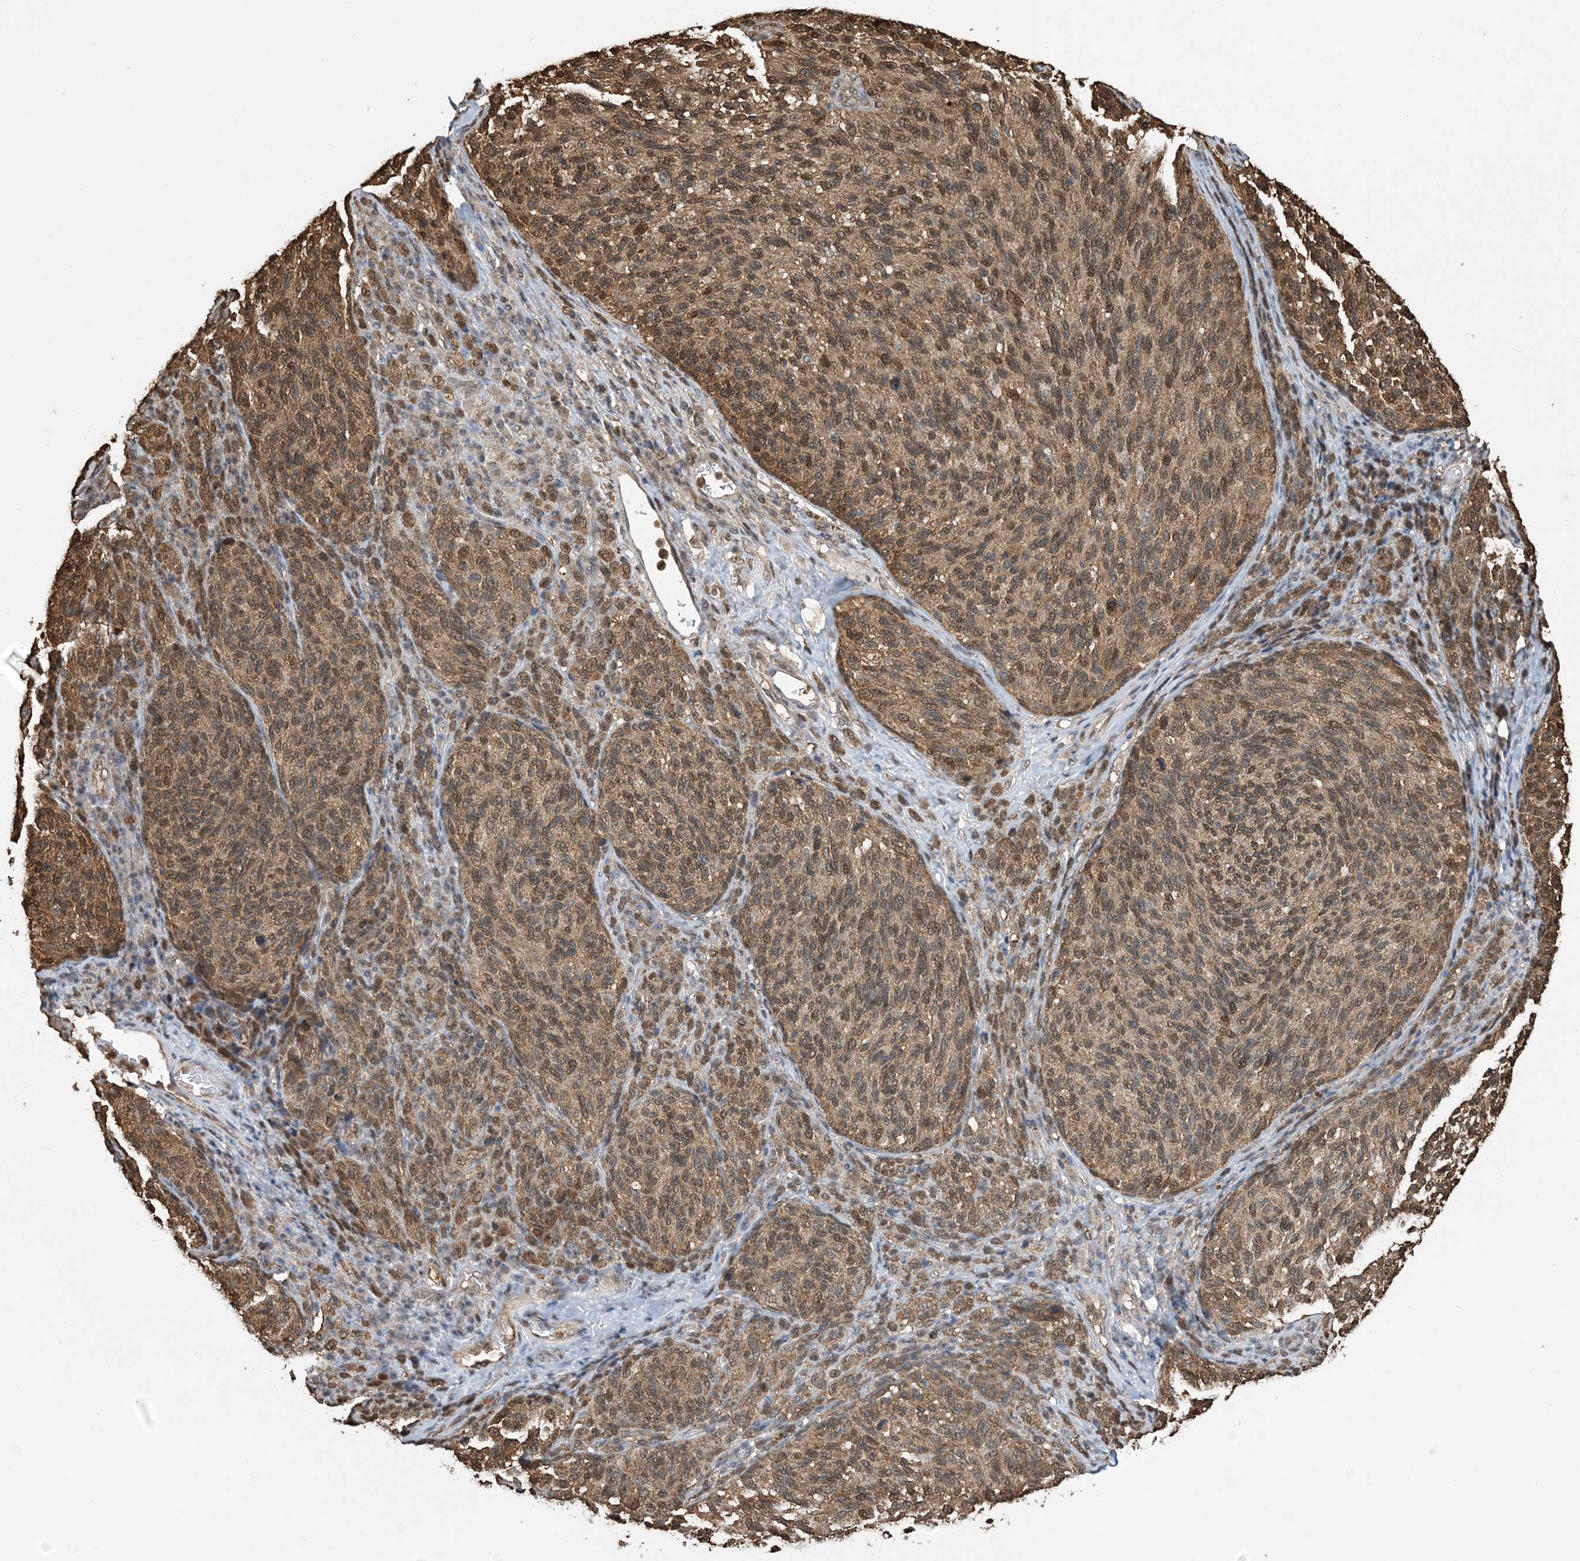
{"staining": {"intensity": "moderate", "quantity": ">75%", "location": "cytoplasmic/membranous,nuclear"}, "tissue": "melanoma", "cell_type": "Tumor cells", "image_type": "cancer", "snomed": [{"axis": "morphology", "description": "Malignant melanoma, NOS"}, {"axis": "topography", "description": "Skin"}], "caption": "Immunohistochemistry (IHC) of malignant melanoma exhibits medium levels of moderate cytoplasmic/membranous and nuclear expression in approximately >75% of tumor cells. Using DAB (3,3'-diaminobenzidine) (brown) and hematoxylin (blue) stains, captured at high magnification using brightfield microscopy.", "gene": "HSPA1A", "patient": {"sex": "female", "age": 73}}